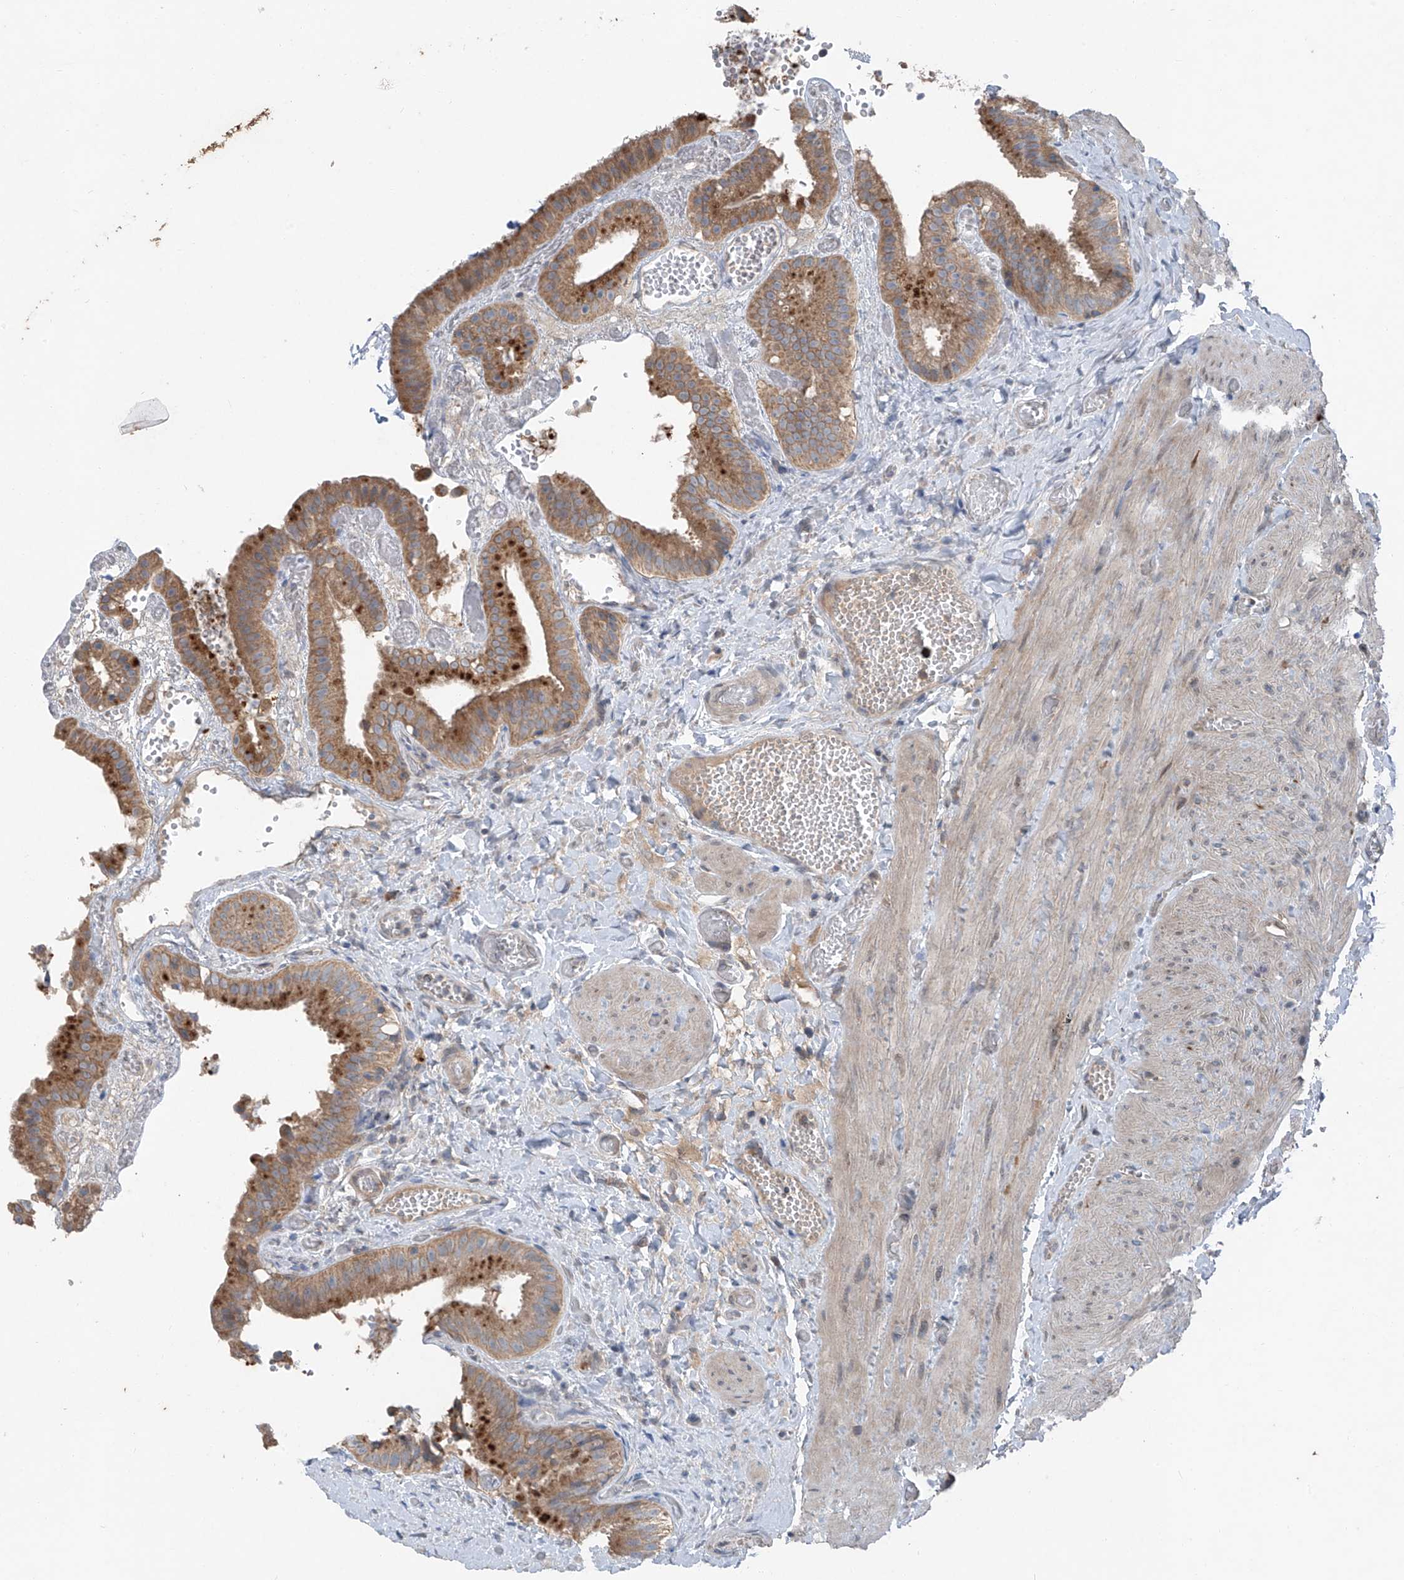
{"staining": {"intensity": "moderate", "quantity": ">75%", "location": "cytoplasmic/membranous"}, "tissue": "gallbladder", "cell_type": "Glandular cells", "image_type": "normal", "snomed": [{"axis": "morphology", "description": "Normal tissue, NOS"}, {"axis": "topography", "description": "Gallbladder"}], "caption": "Gallbladder stained for a protein (brown) displays moderate cytoplasmic/membranous positive staining in approximately >75% of glandular cells.", "gene": "FOXRED2", "patient": {"sex": "female", "age": 64}}